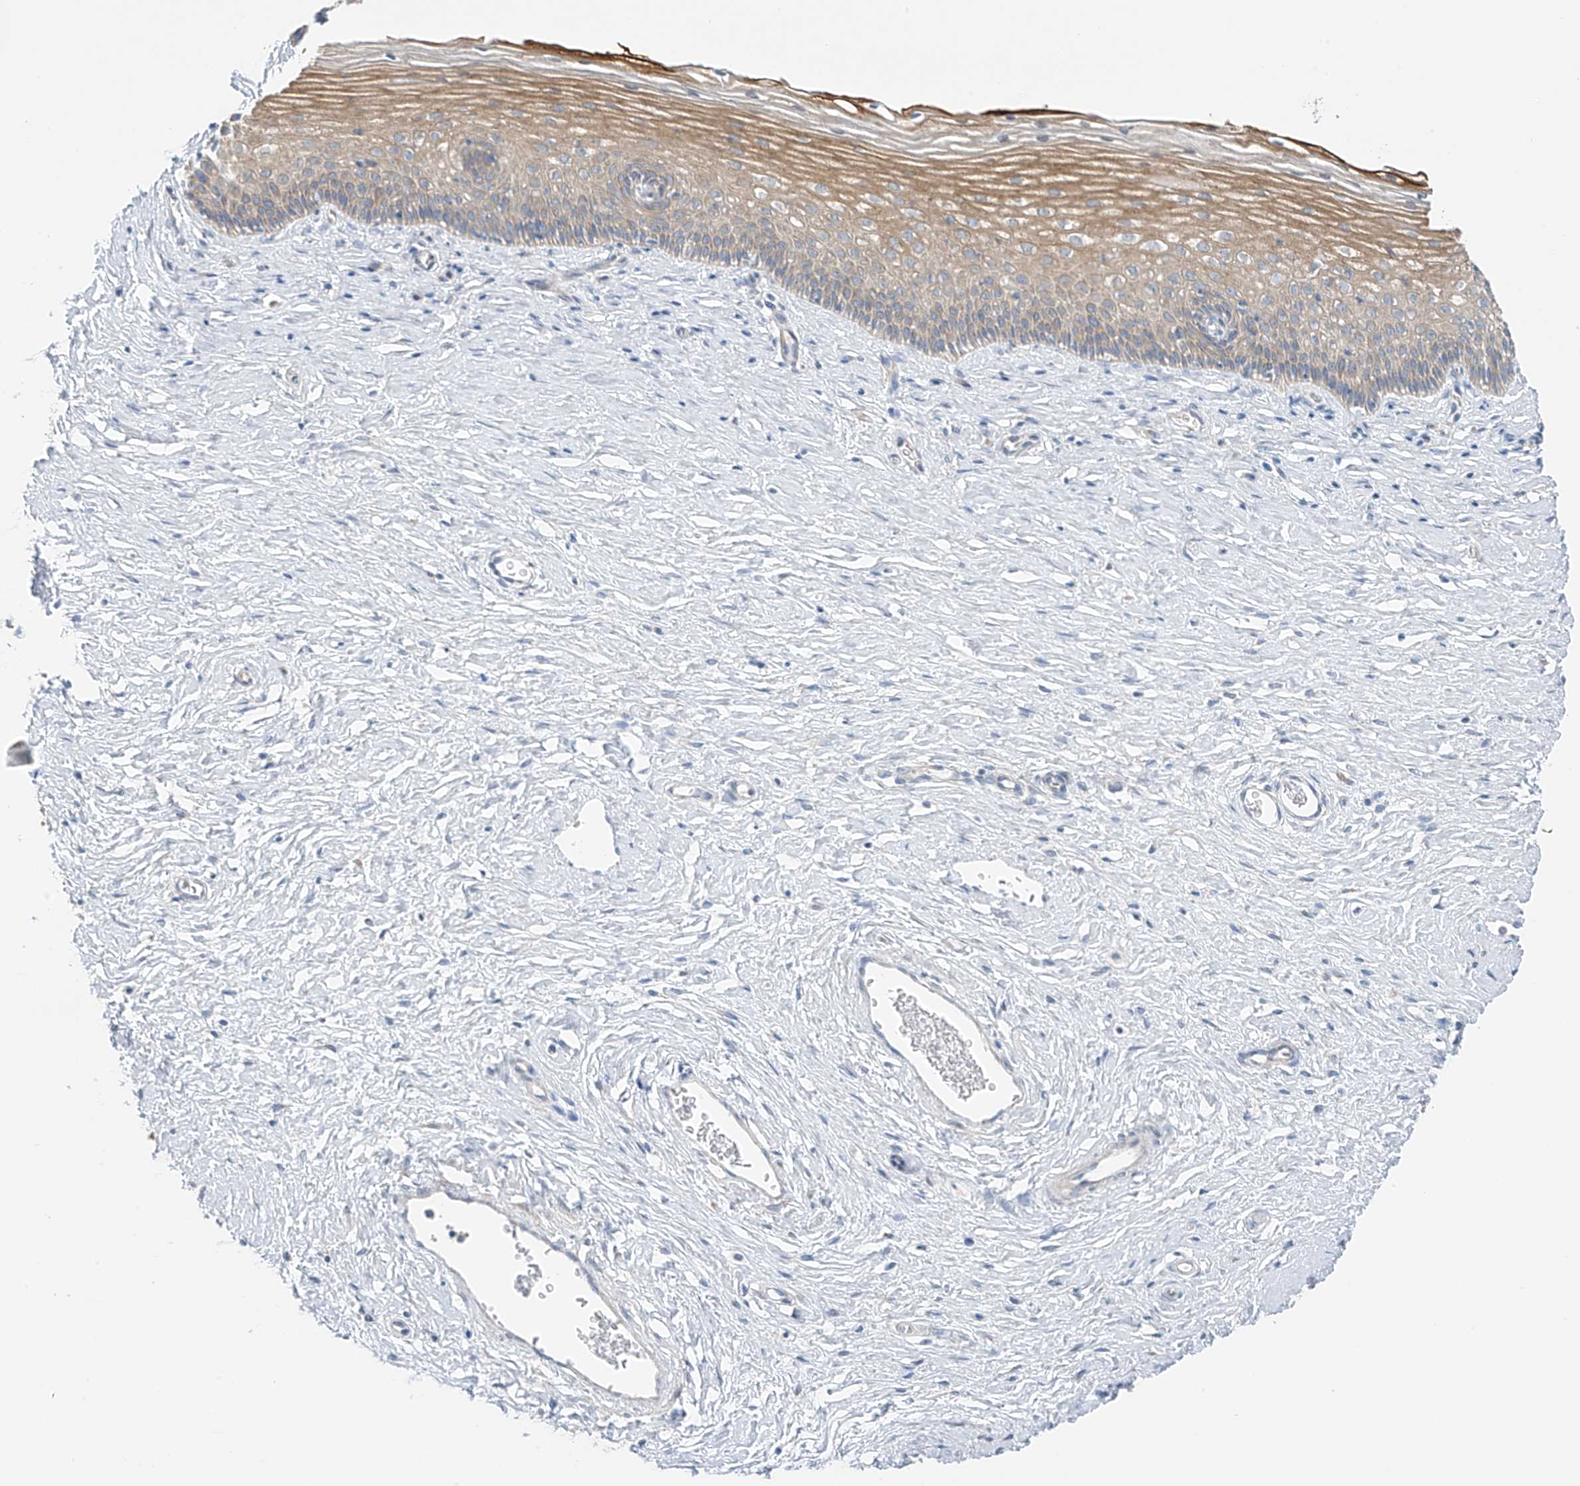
{"staining": {"intensity": "negative", "quantity": "none", "location": "none"}, "tissue": "cervix", "cell_type": "Glandular cells", "image_type": "normal", "snomed": [{"axis": "morphology", "description": "Normal tissue, NOS"}, {"axis": "topography", "description": "Cervix"}], "caption": "Immunohistochemistry micrograph of normal human cervix stained for a protein (brown), which reveals no positivity in glandular cells.", "gene": "NALCN", "patient": {"sex": "female", "age": 33}}